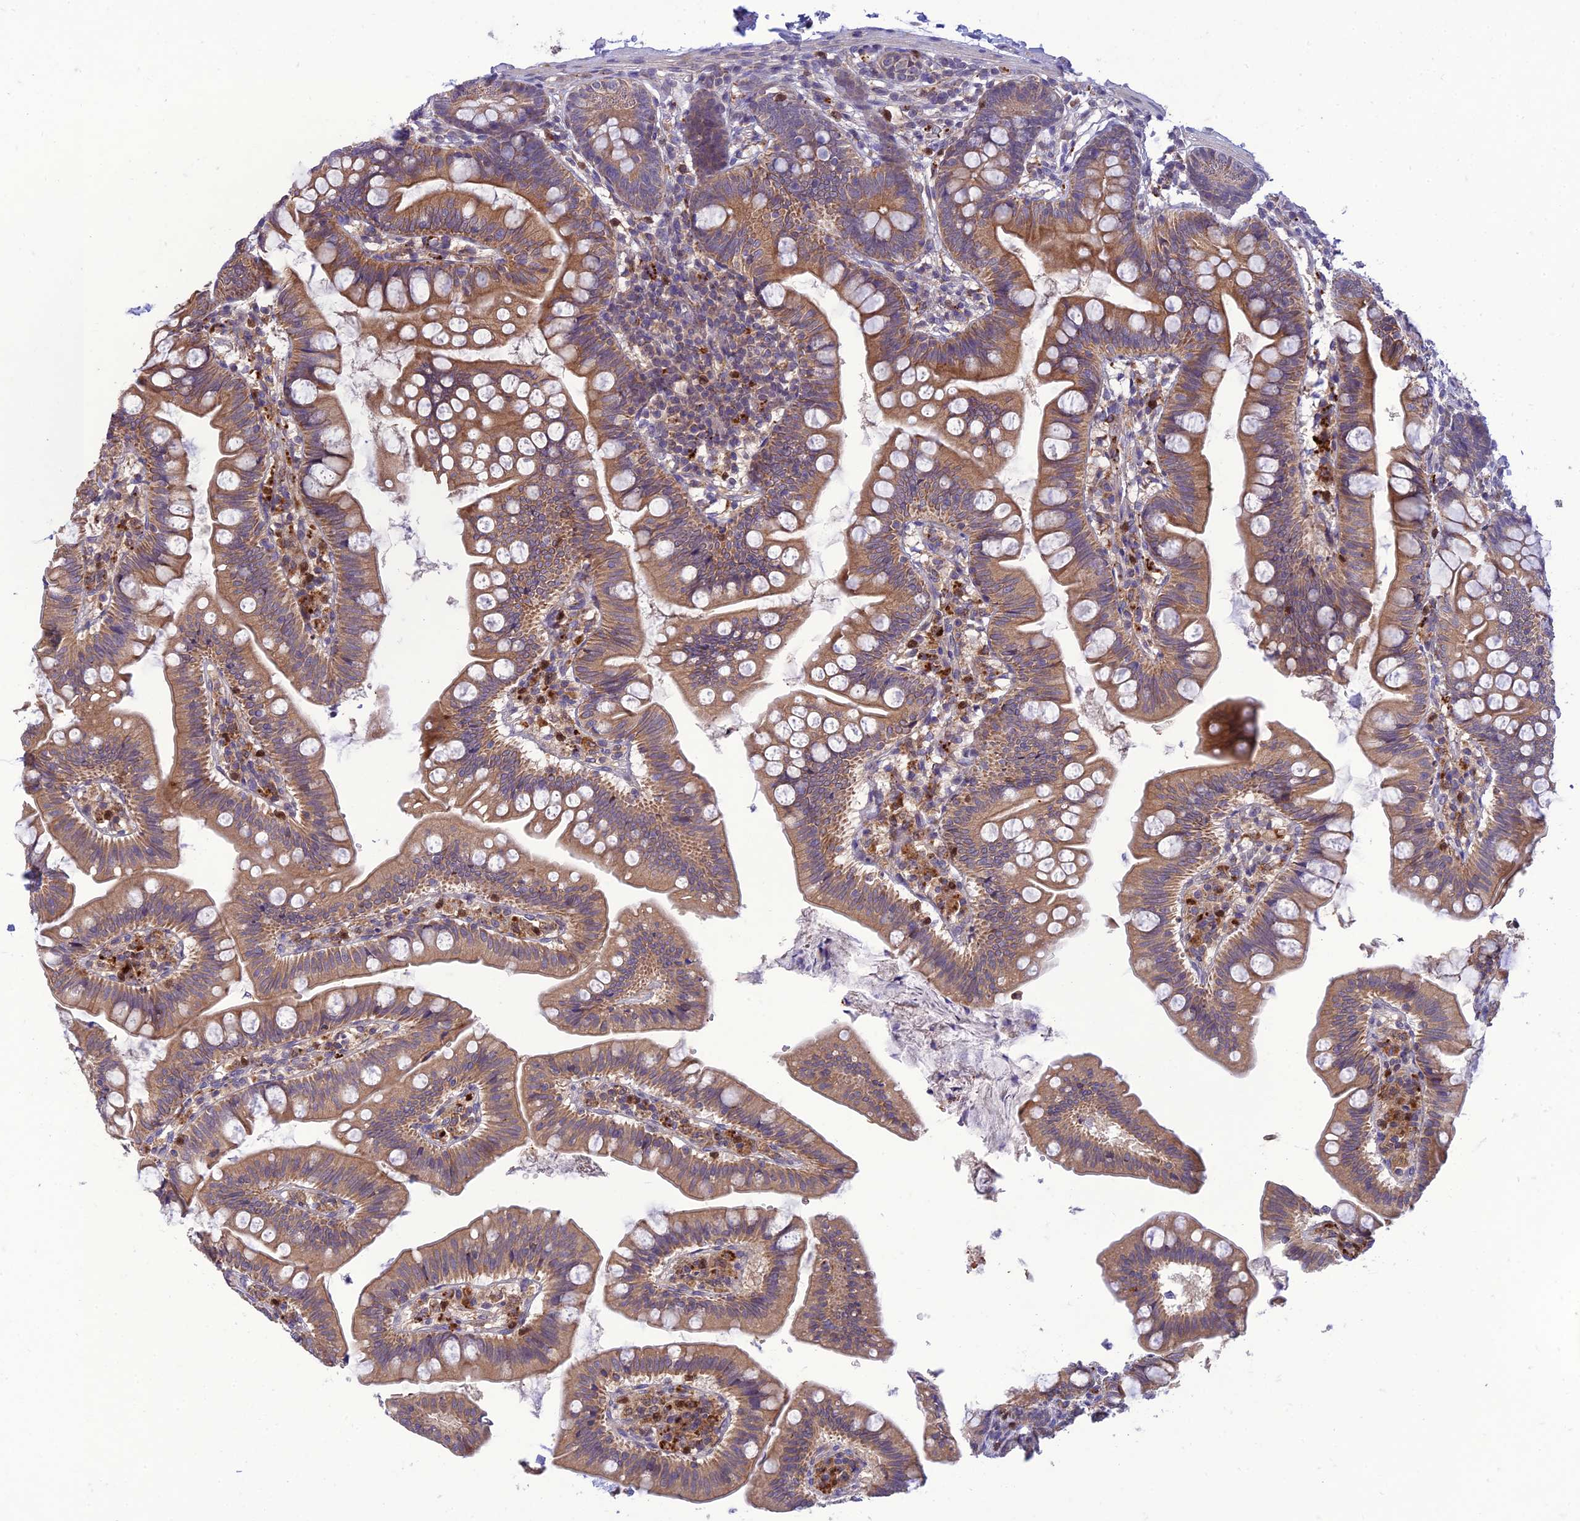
{"staining": {"intensity": "moderate", "quantity": ">75%", "location": "cytoplasmic/membranous"}, "tissue": "small intestine", "cell_type": "Glandular cells", "image_type": "normal", "snomed": [{"axis": "morphology", "description": "Normal tissue, NOS"}, {"axis": "topography", "description": "Small intestine"}], "caption": "Protein analysis of unremarkable small intestine demonstrates moderate cytoplasmic/membranous expression in approximately >75% of glandular cells. The staining was performed using DAB to visualize the protein expression in brown, while the nuclei were stained in blue with hematoxylin (Magnification: 20x).", "gene": "IRAK3", "patient": {"sex": "male", "age": 7}}